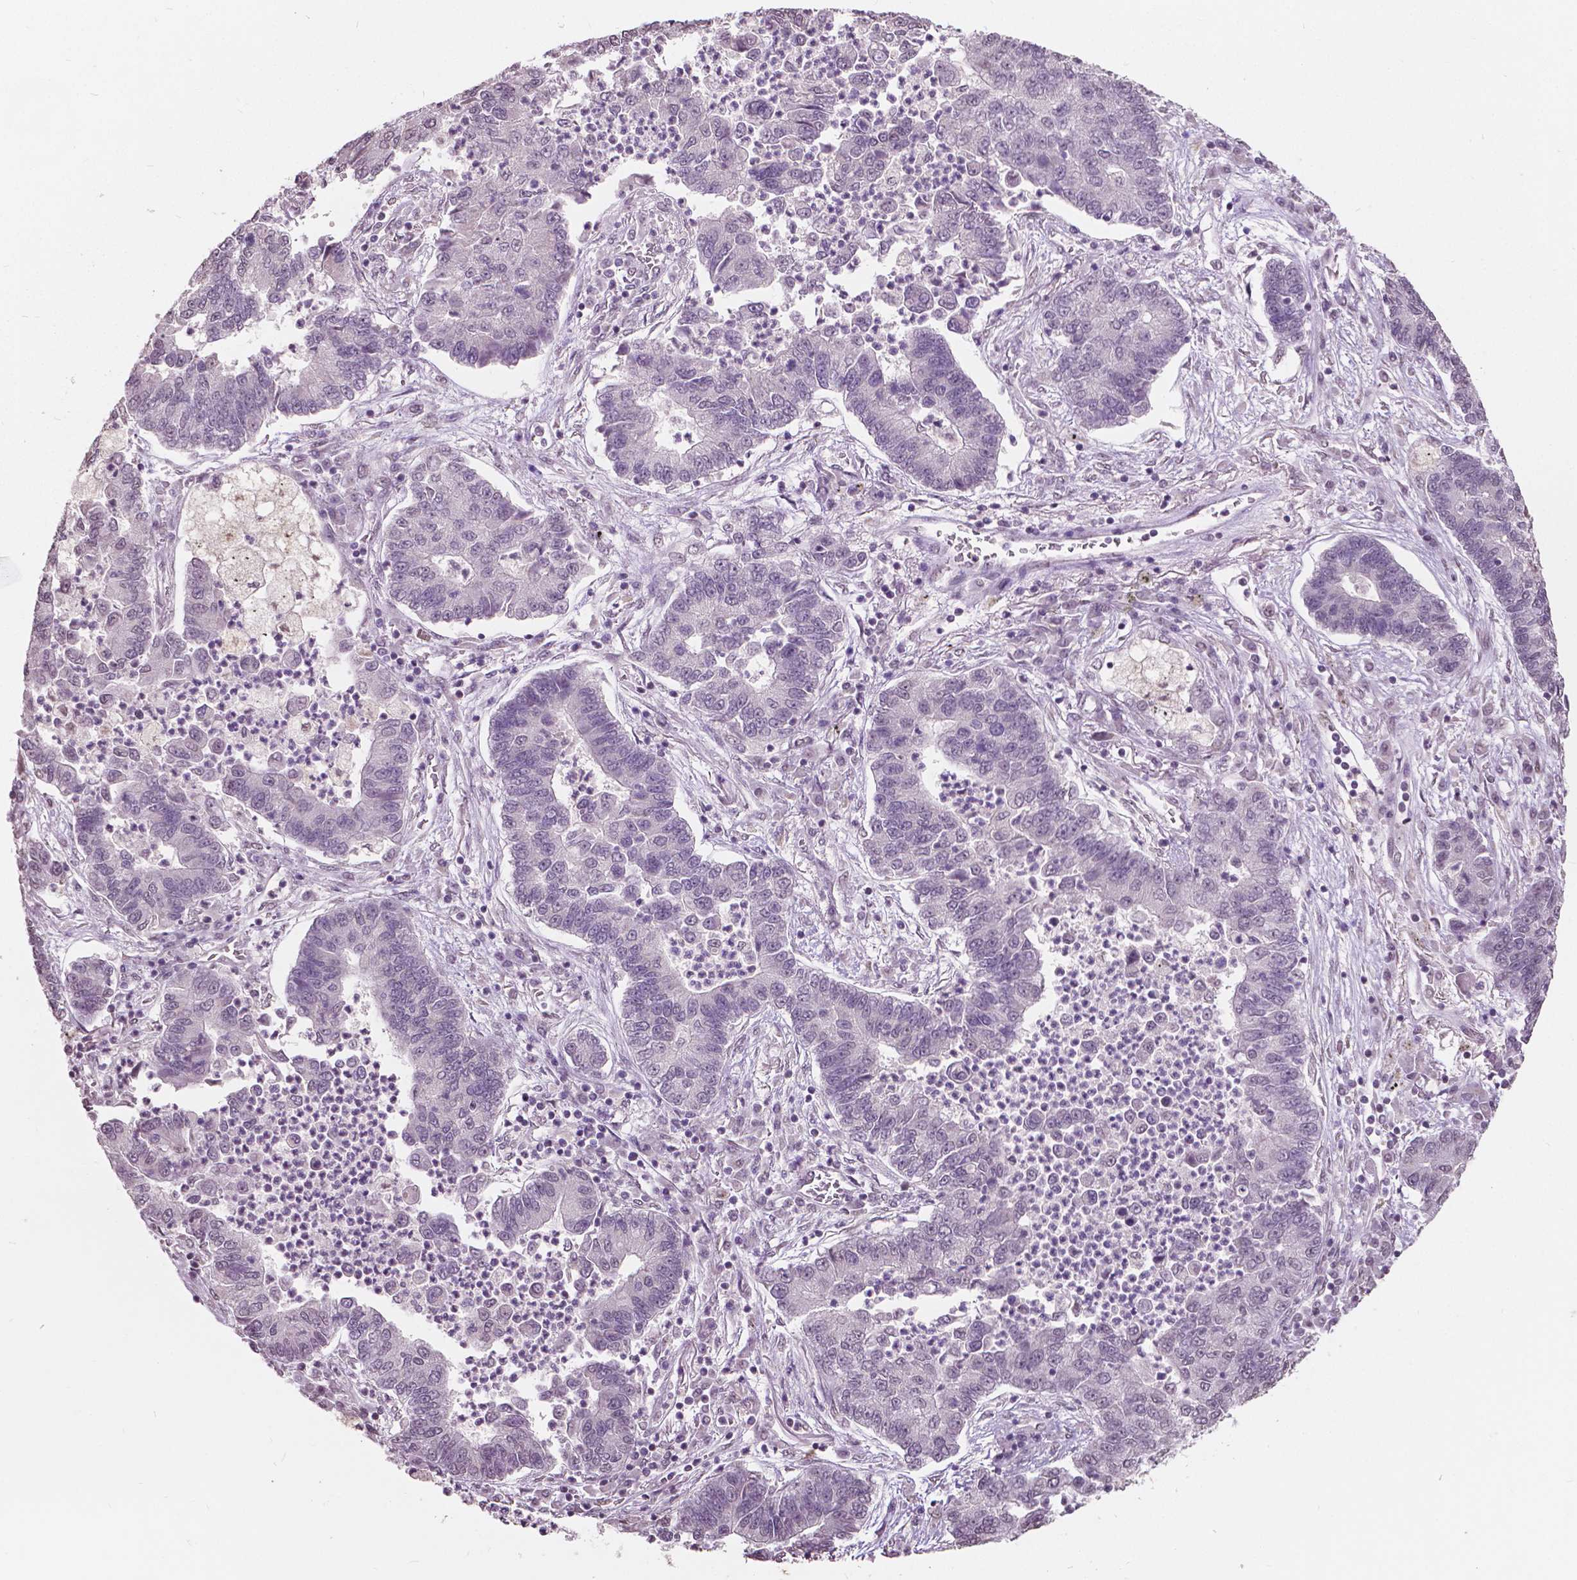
{"staining": {"intensity": "negative", "quantity": "none", "location": "none"}, "tissue": "lung cancer", "cell_type": "Tumor cells", "image_type": "cancer", "snomed": [{"axis": "morphology", "description": "Adenocarcinoma, NOS"}, {"axis": "topography", "description": "Lung"}], "caption": "Micrograph shows no significant protein staining in tumor cells of adenocarcinoma (lung).", "gene": "HOXA10", "patient": {"sex": "female", "age": 57}}